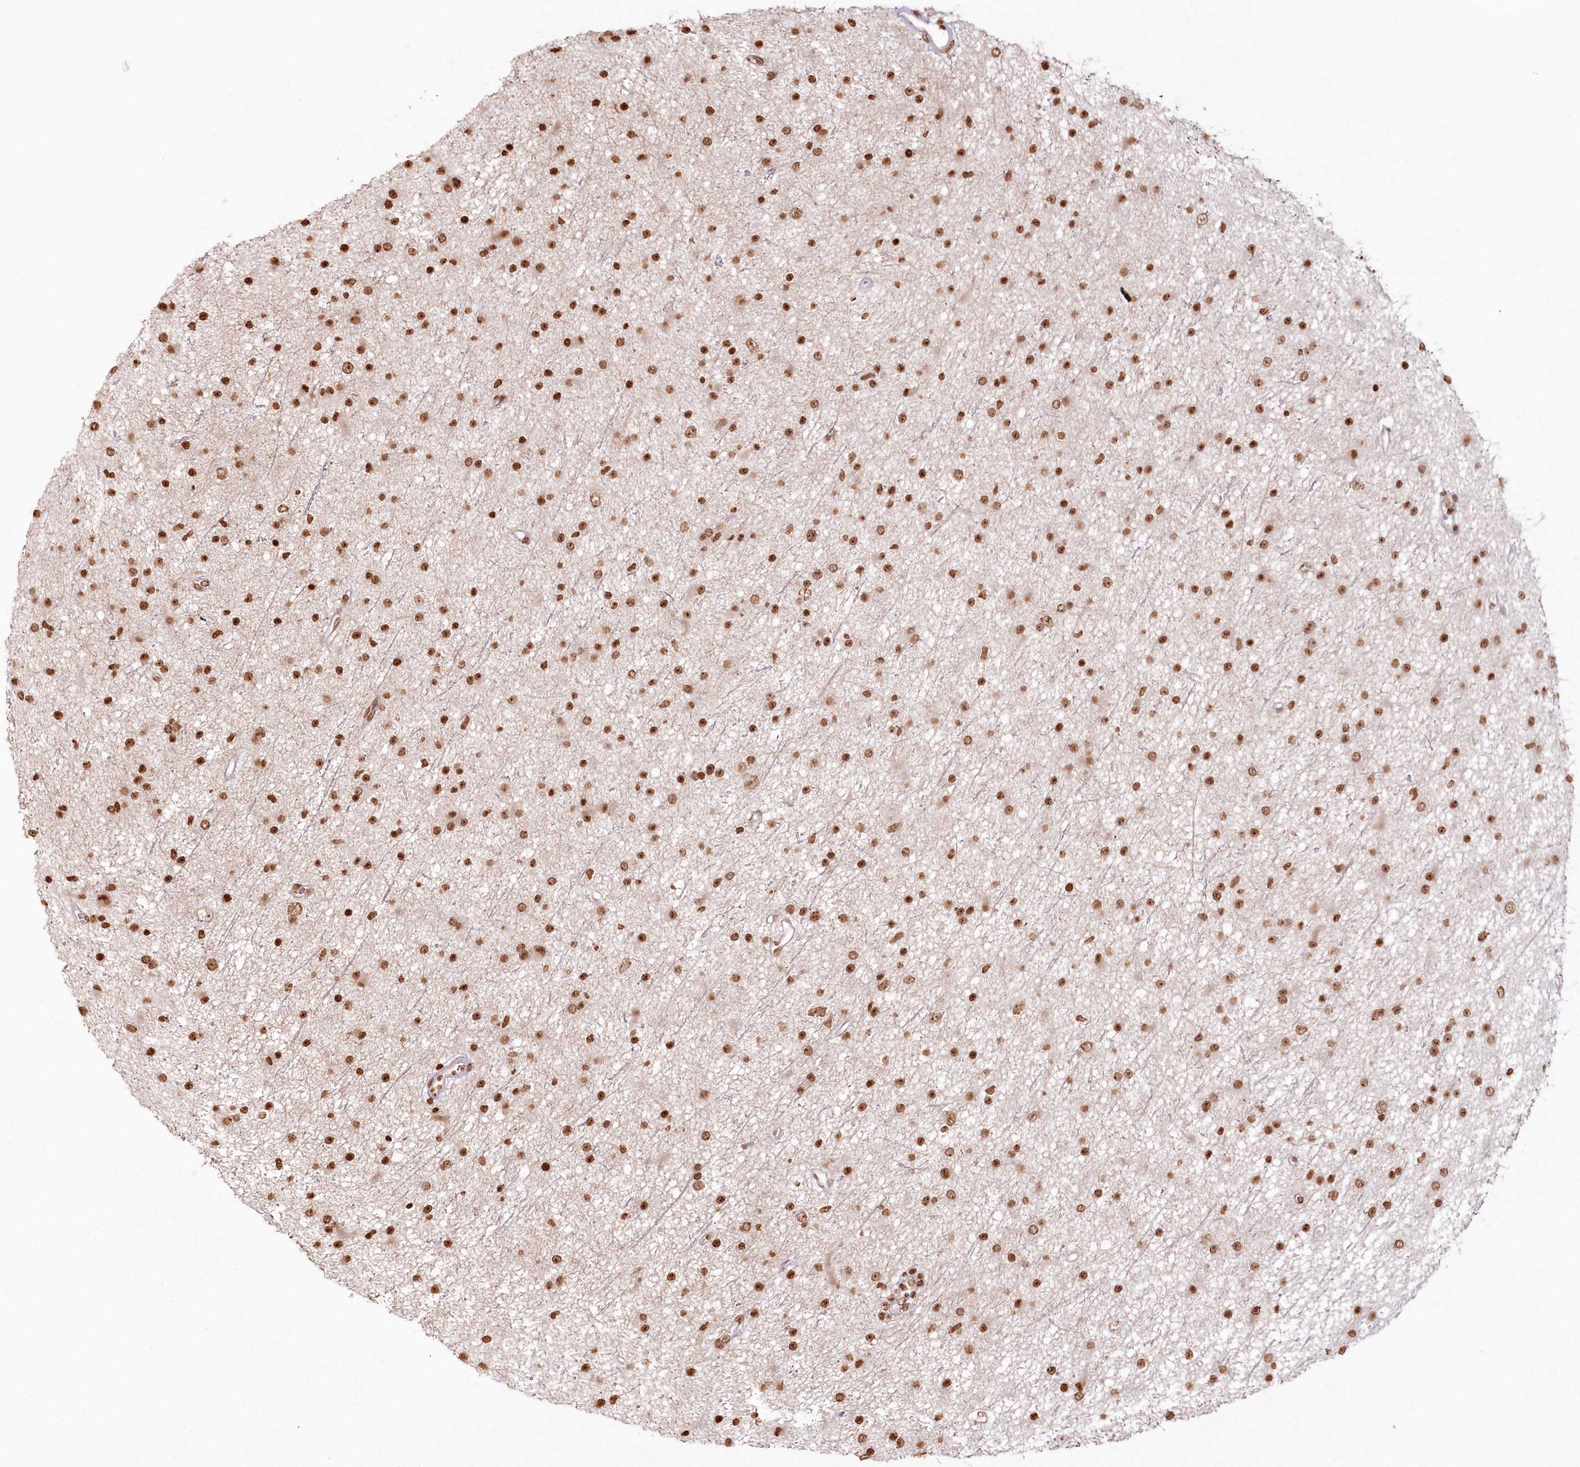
{"staining": {"intensity": "moderate", "quantity": ">75%", "location": "nuclear"}, "tissue": "glioma", "cell_type": "Tumor cells", "image_type": "cancer", "snomed": [{"axis": "morphology", "description": "Glioma, malignant, Low grade"}, {"axis": "topography", "description": "Cerebral cortex"}], "caption": "Tumor cells display moderate nuclear positivity in about >75% of cells in low-grade glioma (malignant).", "gene": "FAM13A", "patient": {"sex": "female", "age": 39}}